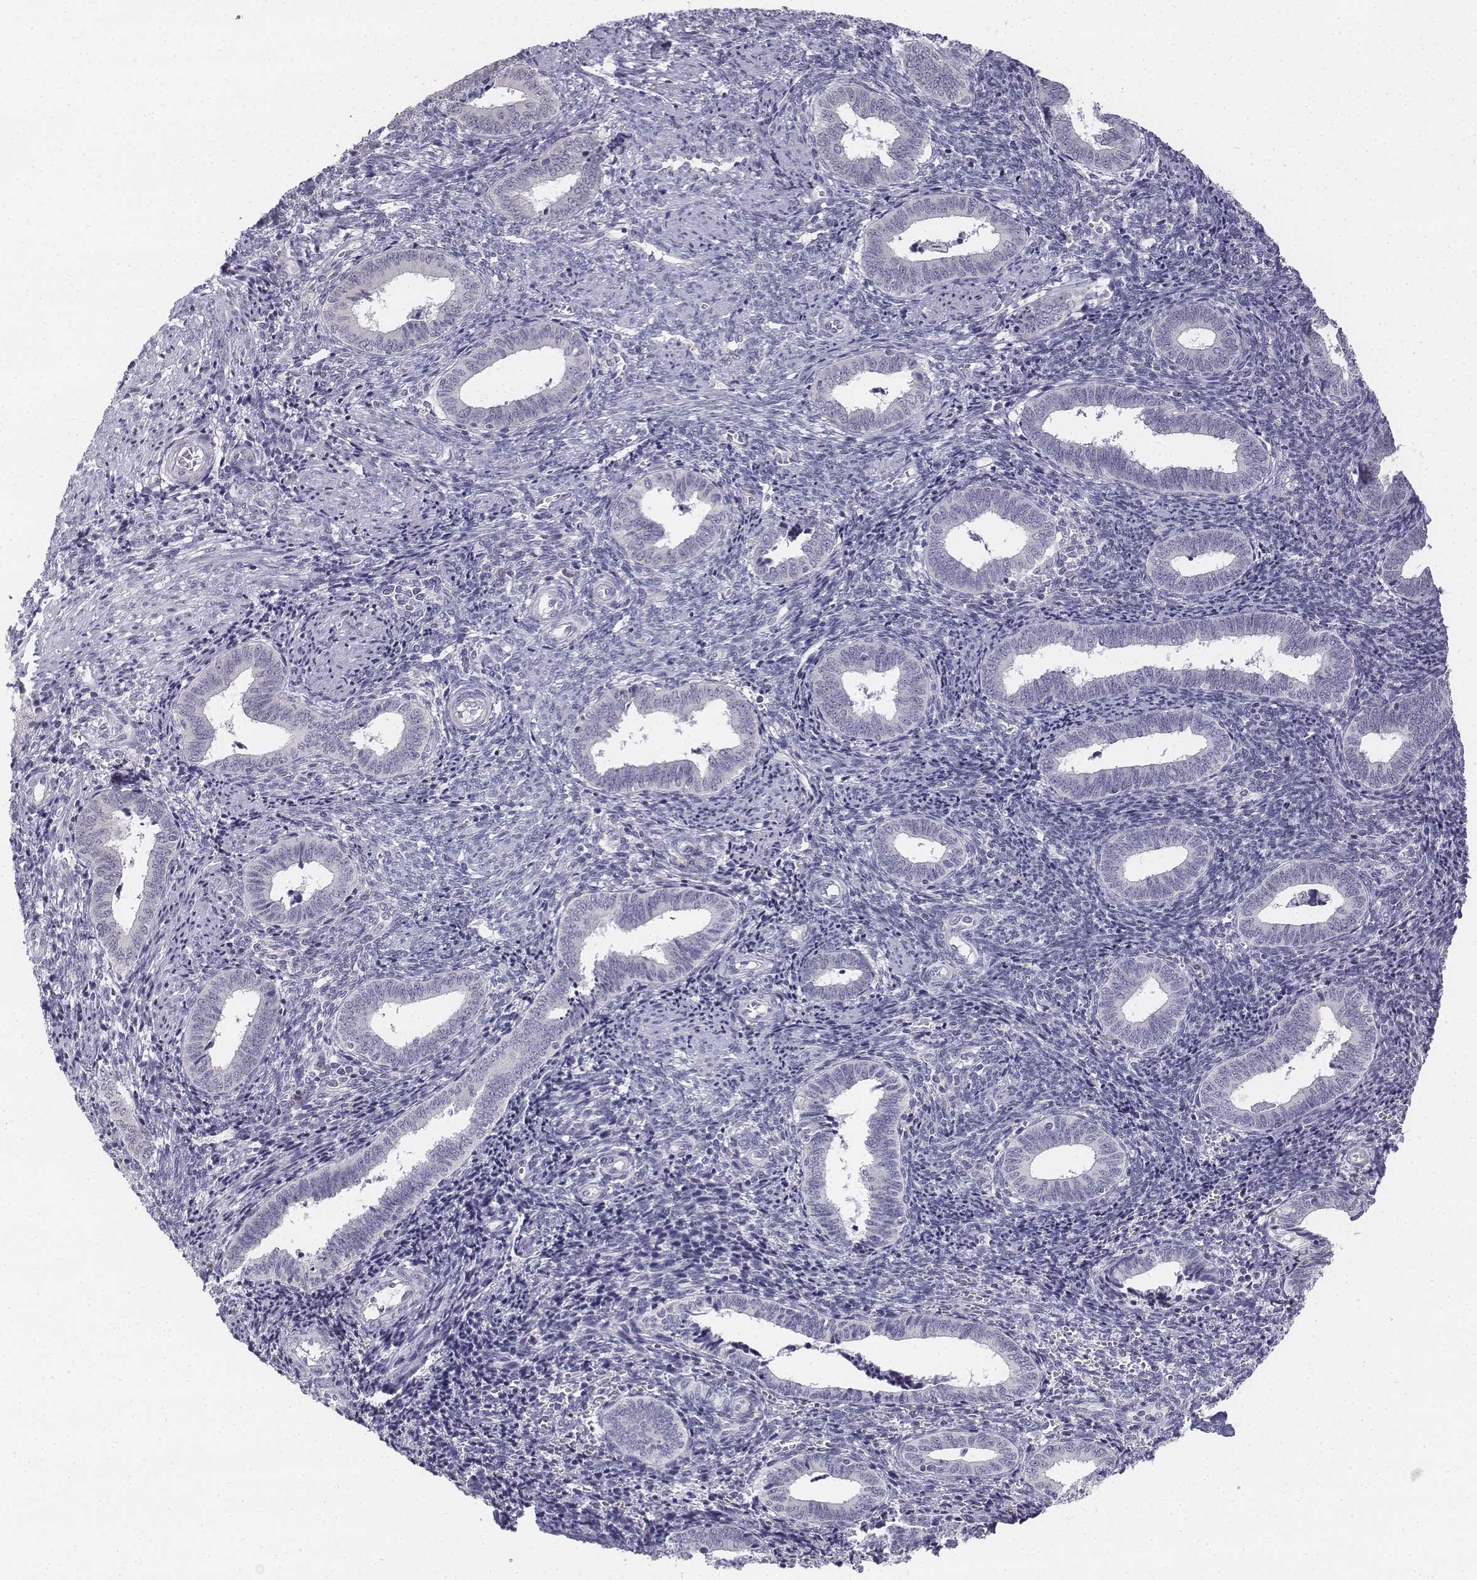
{"staining": {"intensity": "negative", "quantity": "none", "location": "none"}, "tissue": "endometrium", "cell_type": "Cells in endometrial stroma", "image_type": "normal", "snomed": [{"axis": "morphology", "description": "Normal tissue, NOS"}, {"axis": "topography", "description": "Endometrium"}], "caption": "An image of endometrium stained for a protein displays no brown staining in cells in endometrial stroma.", "gene": "PENK", "patient": {"sex": "female", "age": 42}}